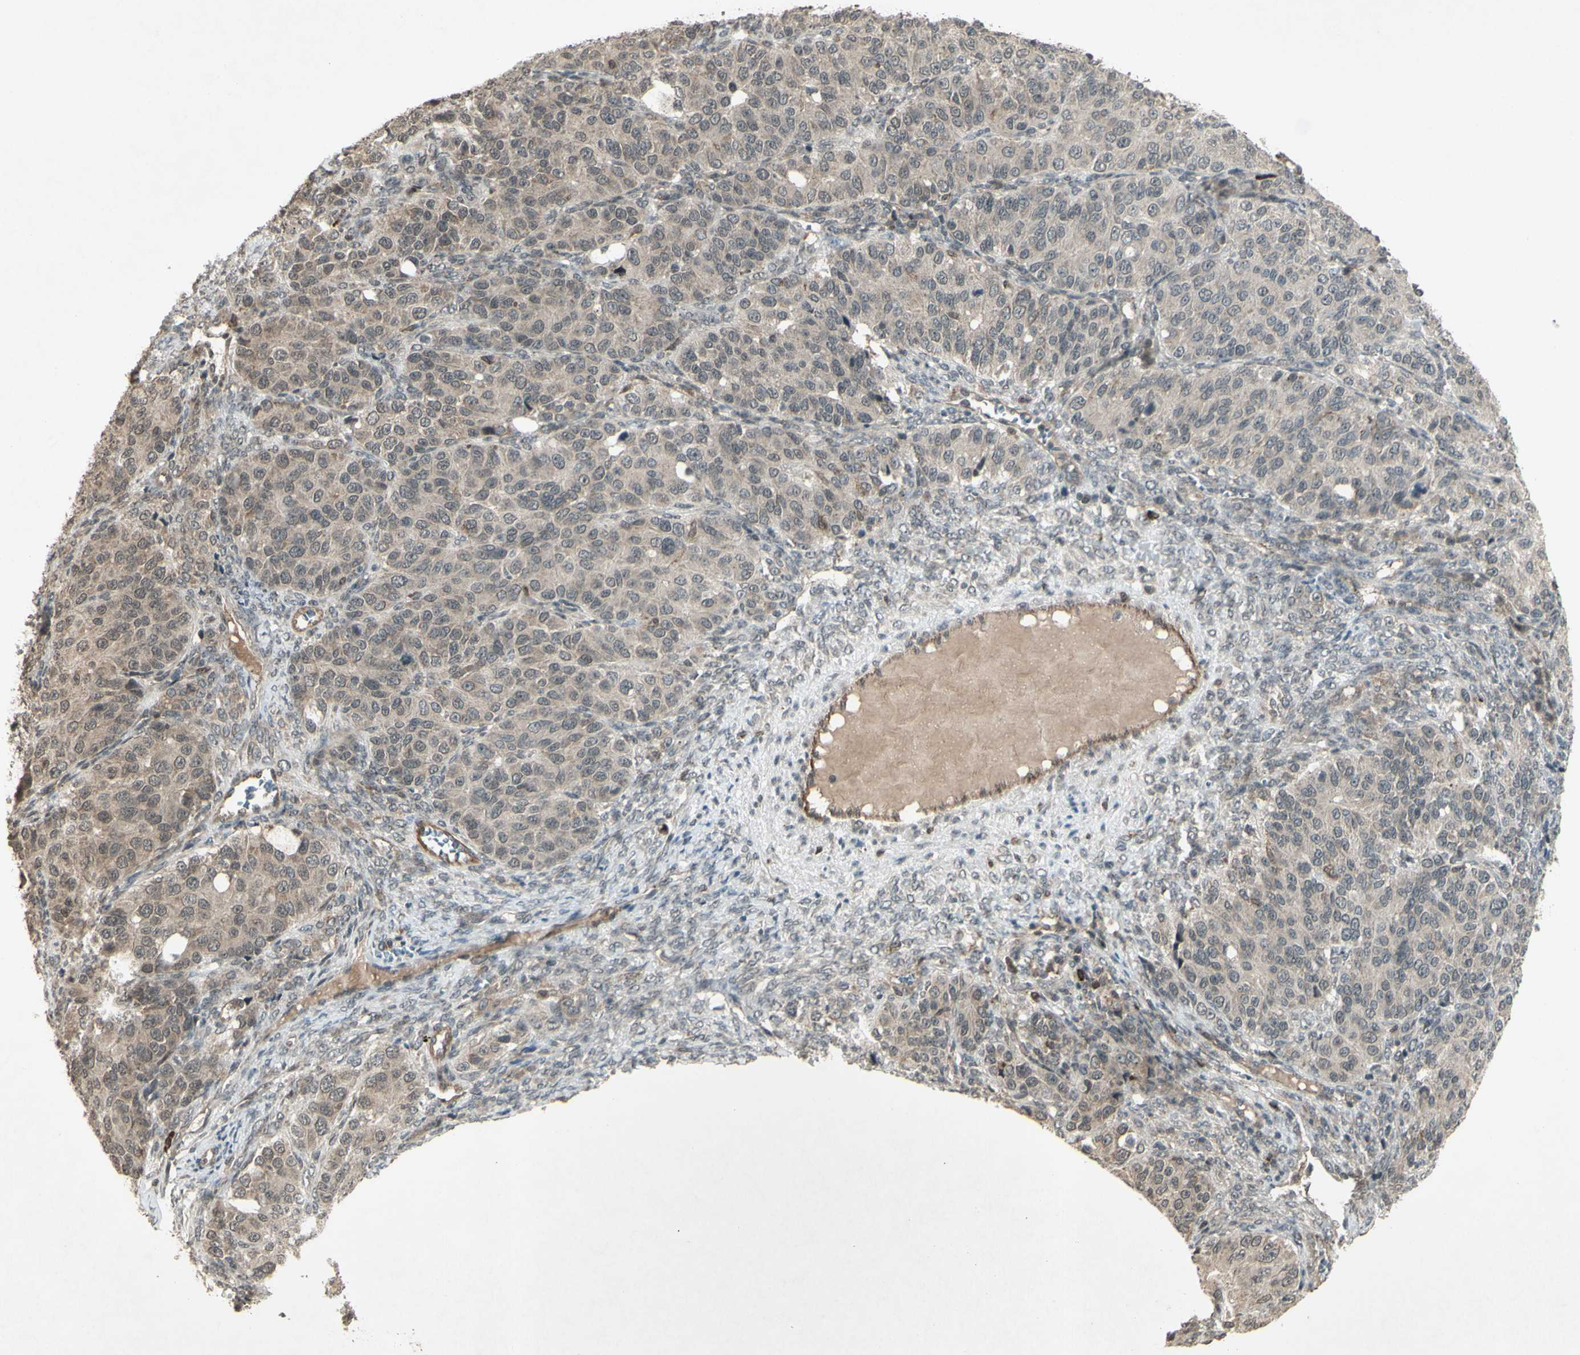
{"staining": {"intensity": "weak", "quantity": ">75%", "location": "cytoplasmic/membranous"}, "tissue": "ovarian cancer", "cell_type": "Tumor cells", "image_type": "cancer", "snomed": [{"axis": "morphology", "description": "Carcinoma, endometroid"}, {"axis": "topography", "description": "Ovary"}], "caption": "DAB immunohistochemical staining of human ovarian cancer exhibits weak cytoplasmic/membranous protein staining in approximately >75% of tumor cells. Nuclei are stained in blue.", "gene": "BLNK", "patient": {"sex": "female", "age": 51}}